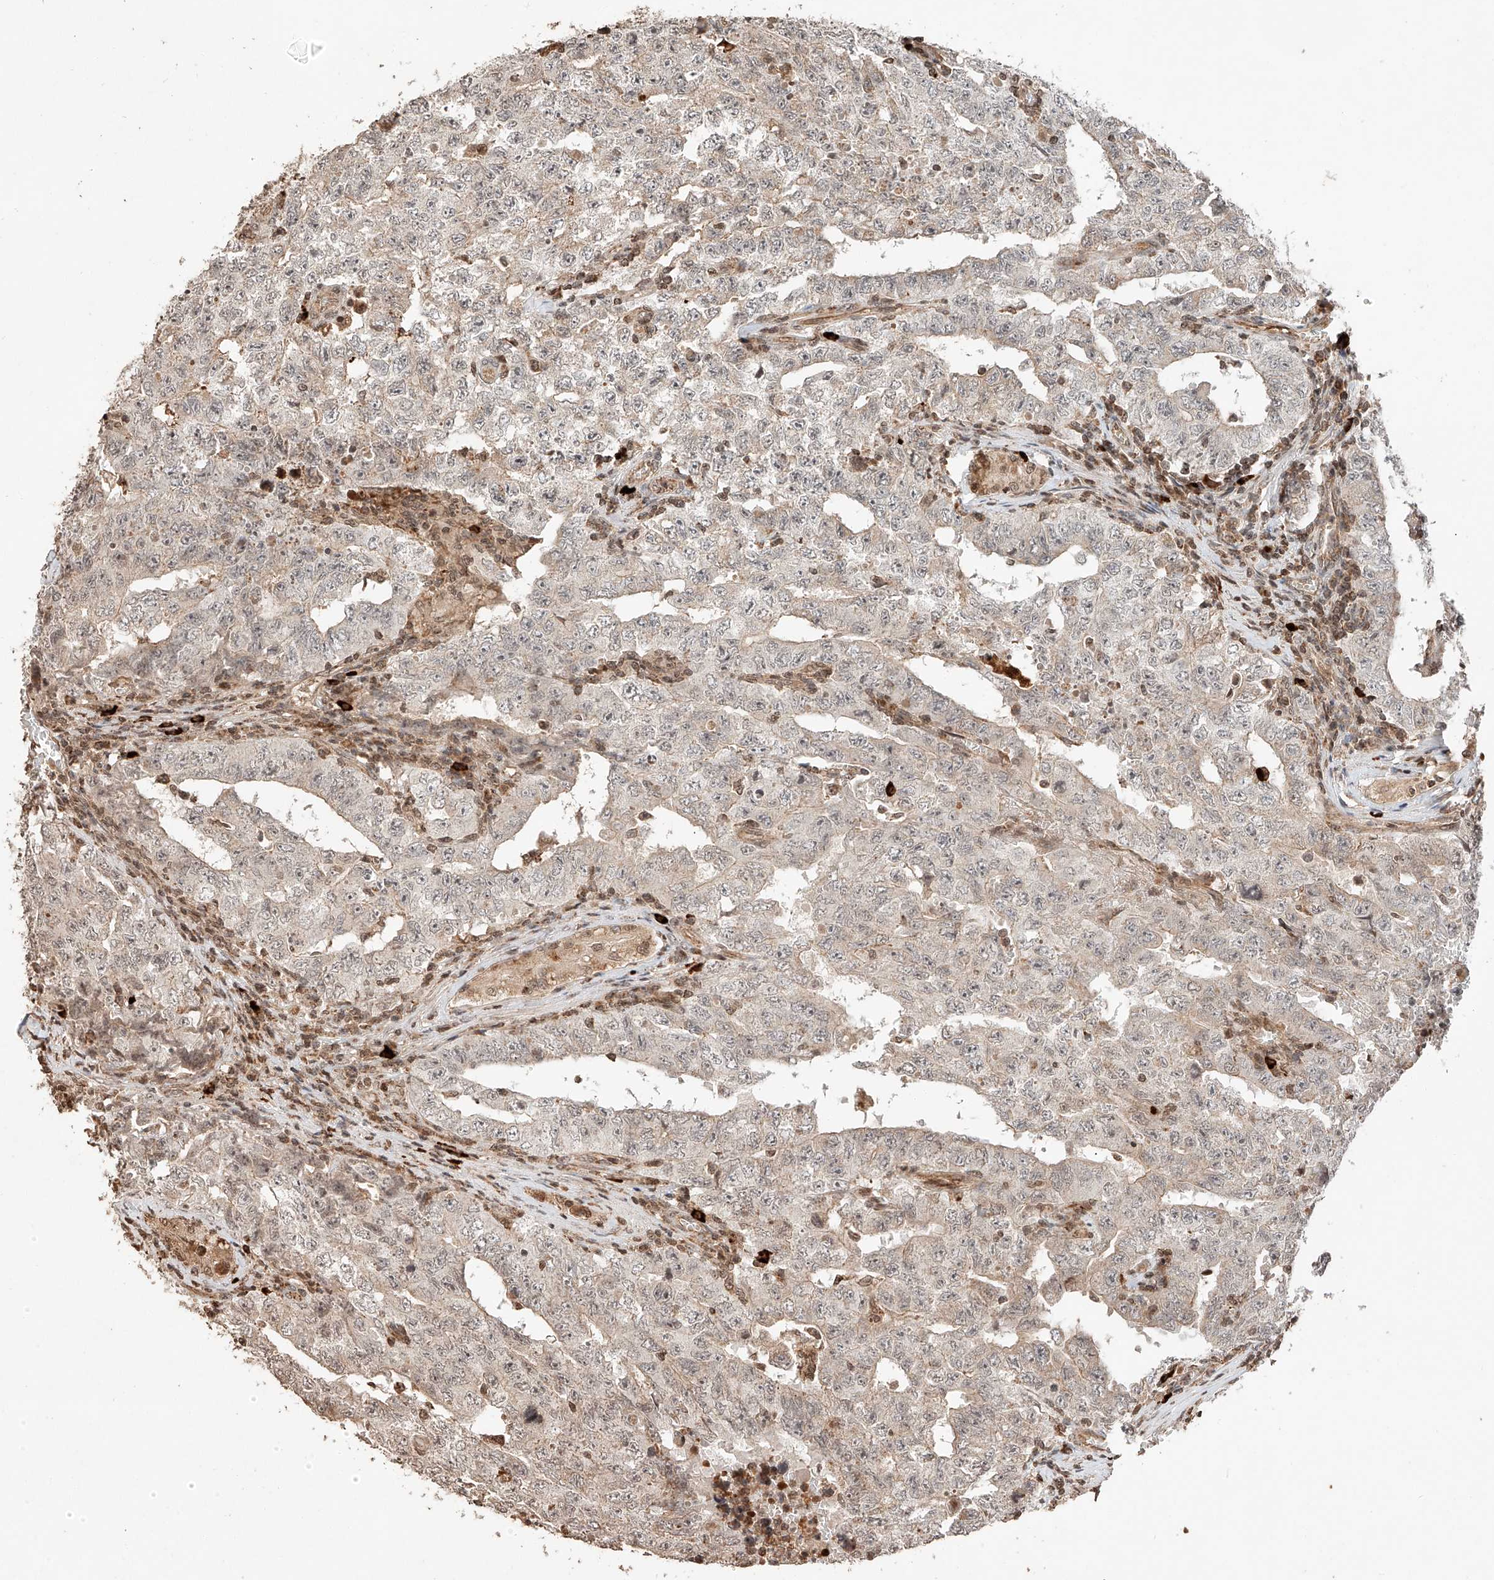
{"staining": {"intensity": "negative", "quantity": "none", "location": "none"}, "tissue": "testis cancer", "cell_type": "Tumor cells", "image_type": "cancer", "snomed": [{"axis": "morphology", "description": "Carcinoma, Embryonal, NOS"}, {"axis": "topography", "description": "Testis"}], "caption": "Immunohistochemical staining of human testis cancer (embryonal carcinoma) shows no significant positivity in tumor cells.", "gene": "ARHGAP33", "patient": {"sex": "male", "age": 26}}